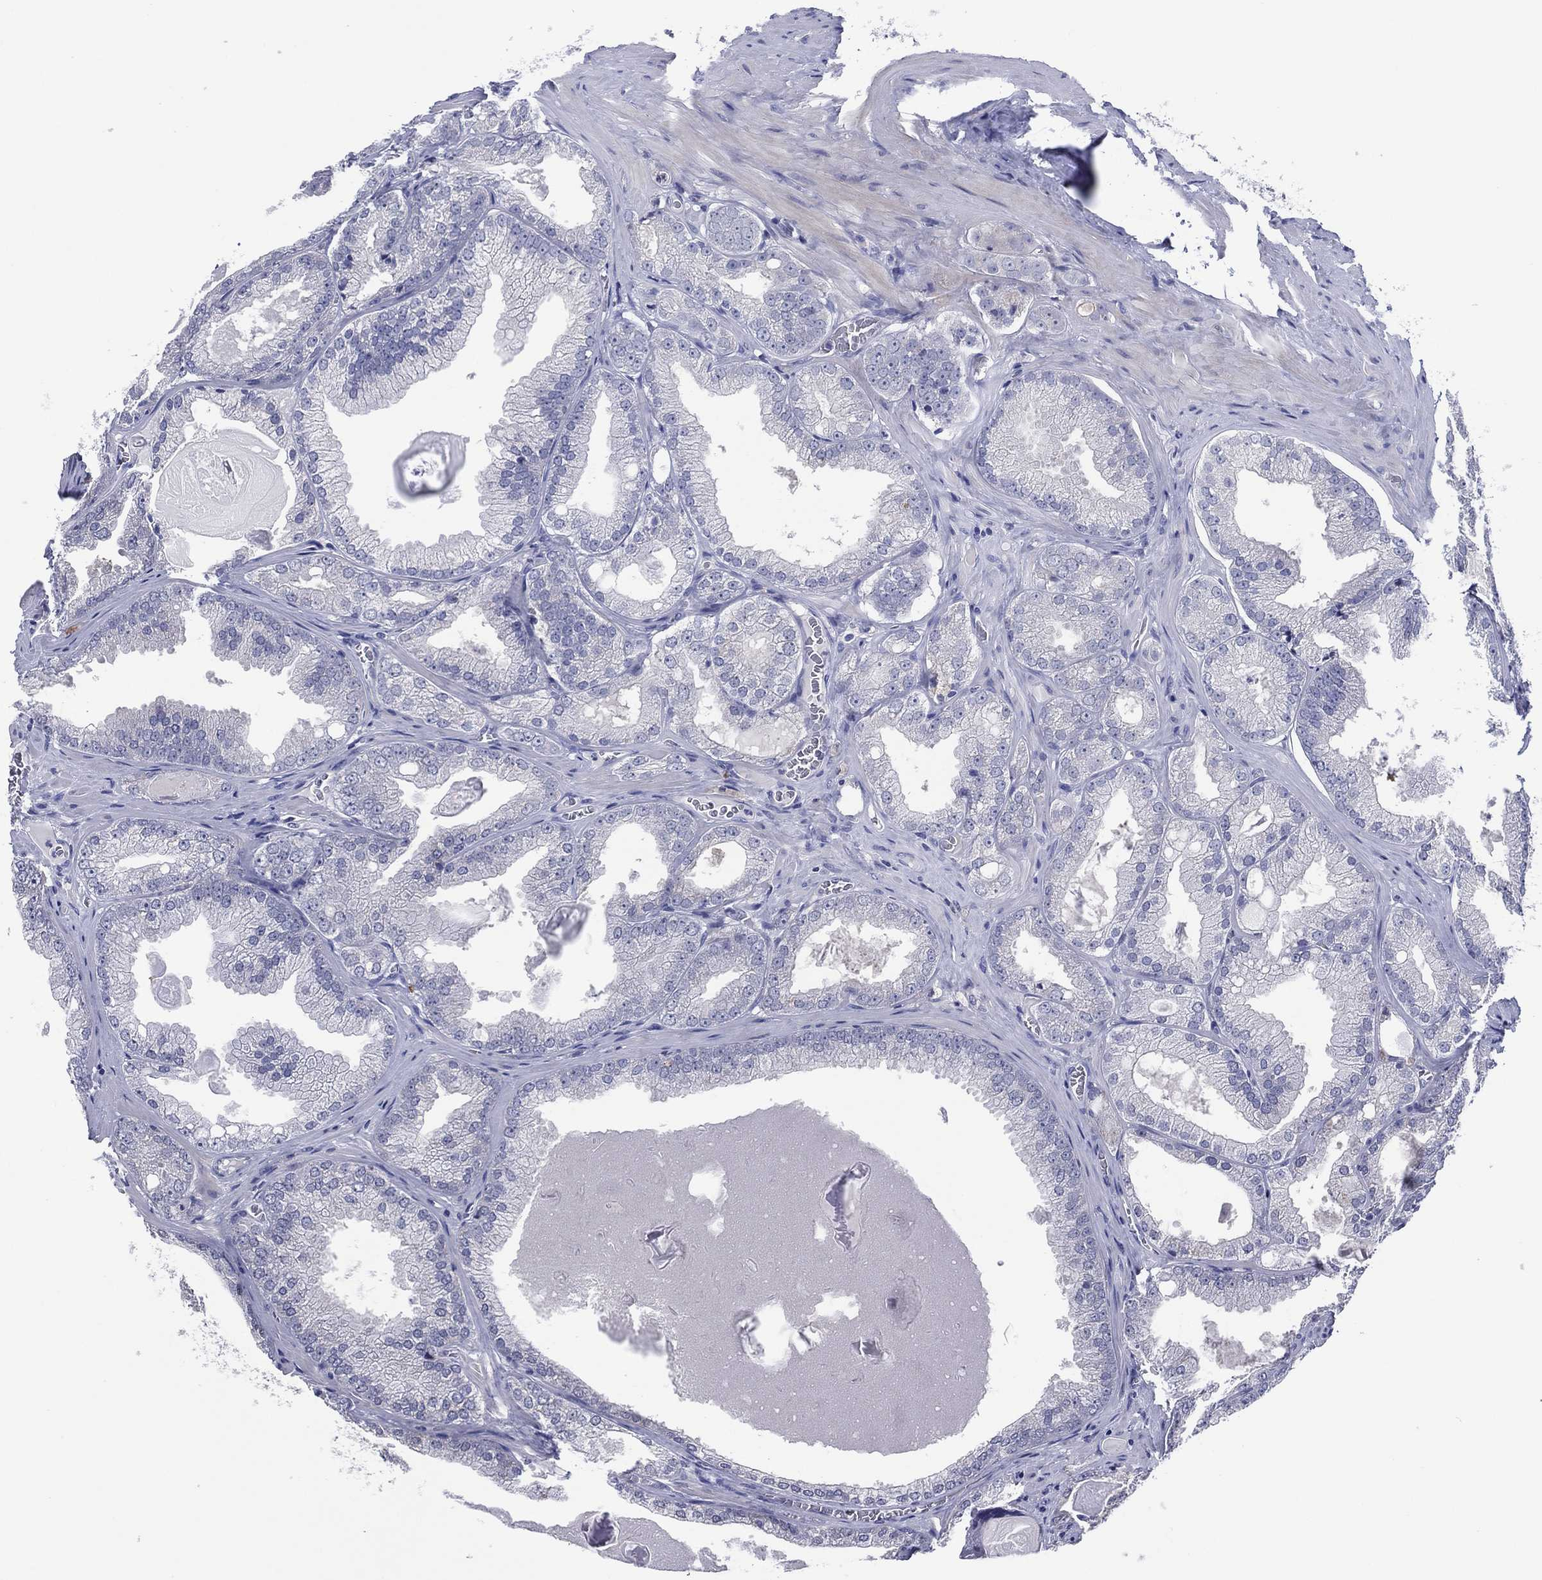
{"staining": {"intensity": "negative", "quantity": "none", "location": "none"}, "tissue": "prostate cancer", "cell_type": "Tumor cells", "image_type": "cancer", "snomed": [{"axis": "morphology", "description": "Adenocarcinoma, Low grade"}, {"axis": "topography", "description": "Prostate"}], "caption": "DAB immunohistochemical staining of human prostate cancer exhibits no significant staining in tumor cells.", "gene": "TRIM31", "patient": {"sex": "male", "age": 72}}